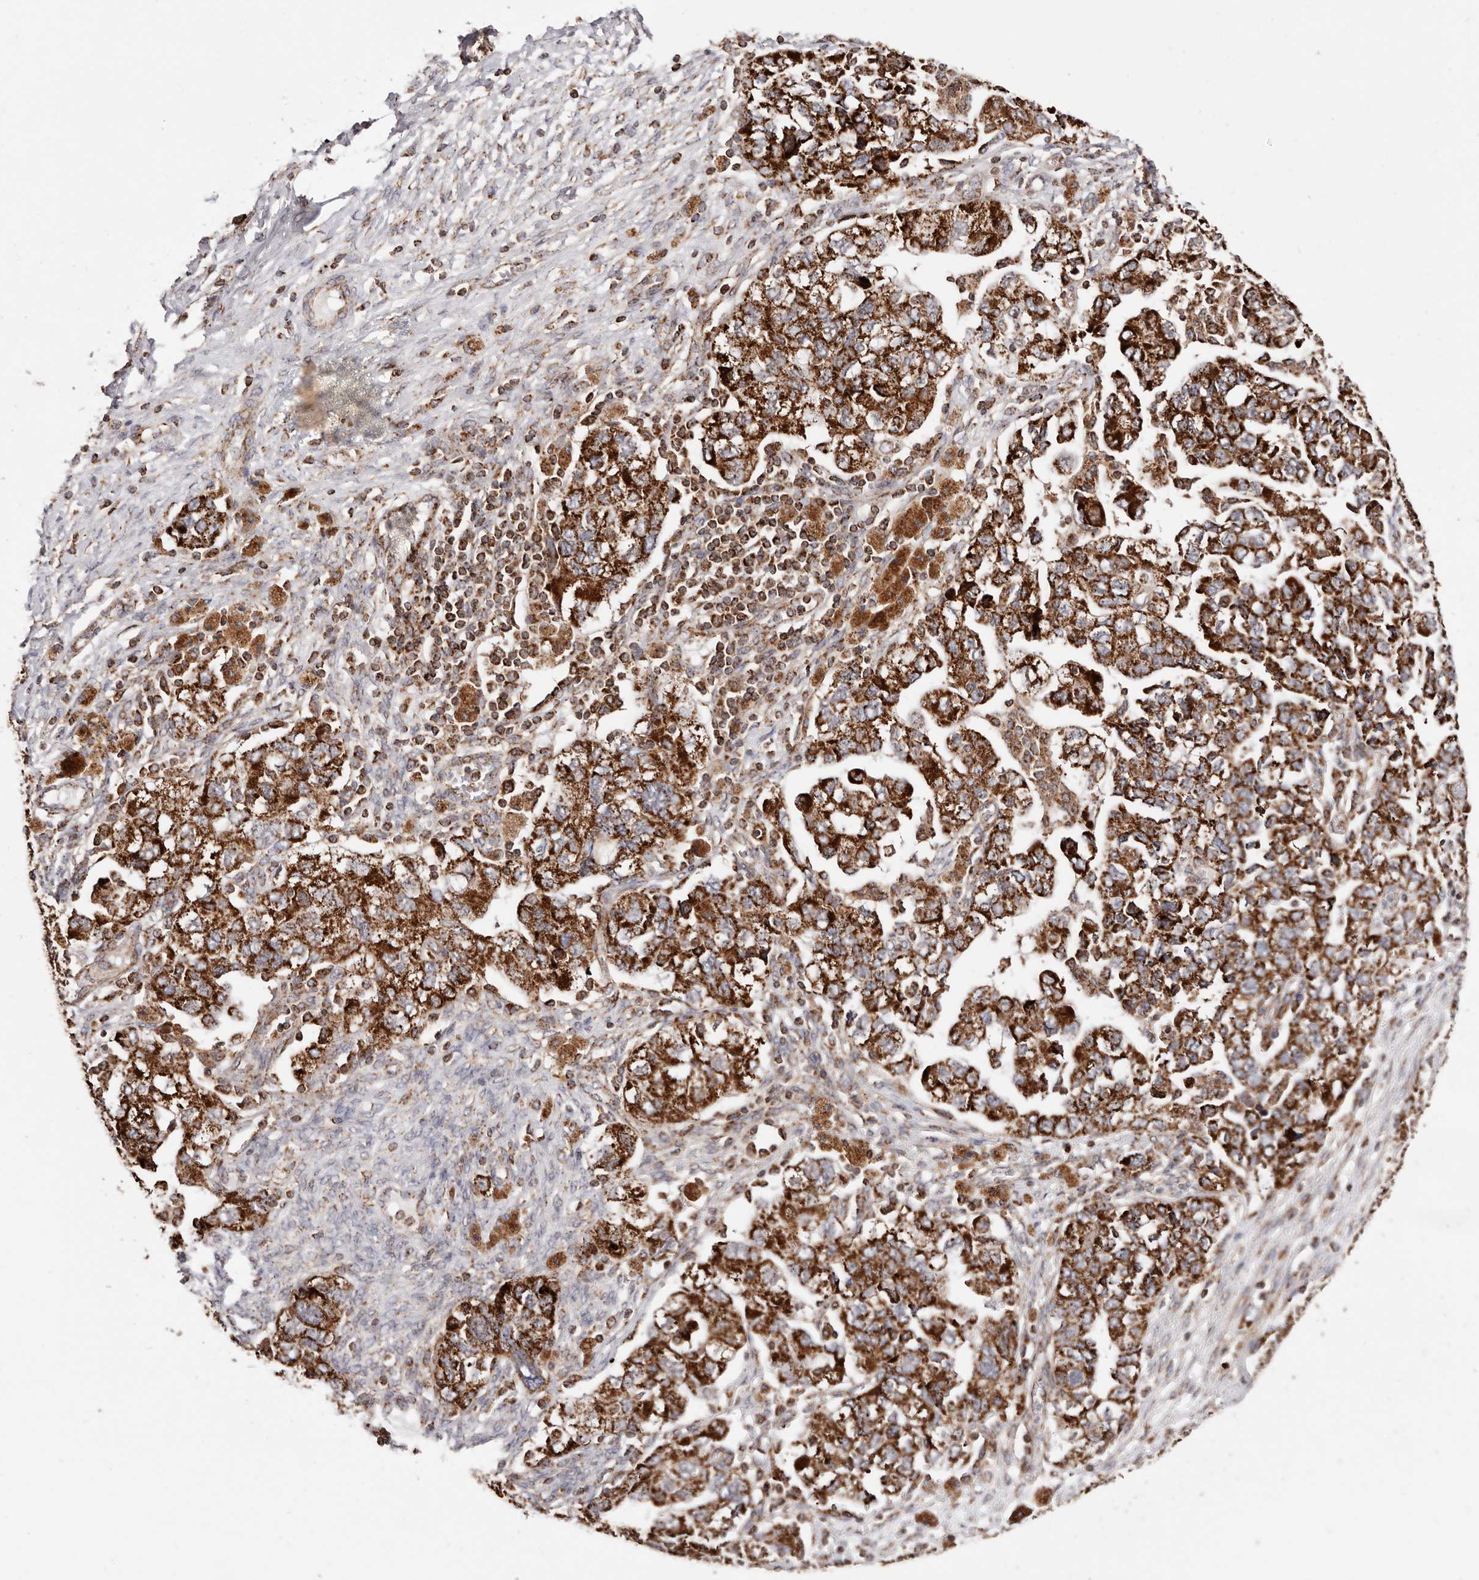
{"staining": {"intensity": "strong", "quantity": ">75%", "location": "cytoplasmic/membranous"}, "tissue": "ovarian cancer", "cell_type": "Tumor cells", "image_type": "cancer", "snomed": [{"axis": "morphology", "description": "Carcinoma, NOS"}, {"axis": "morphology", "description": "Cystadenocarcinoma, serous, NOS"}, {"axis": "topography", "description": "Ovary"}], "caption": "The histopathology image reveals staining of serous cystadenocarcinoma (ovarian), revealing strong cytoplasmic/membranous protein expression (brown color) within tumor cells. (IHC, brightfield microscopy, high magnification).", "gene": "PRKACB", "patient": {"sex": "female", "age": 69}}